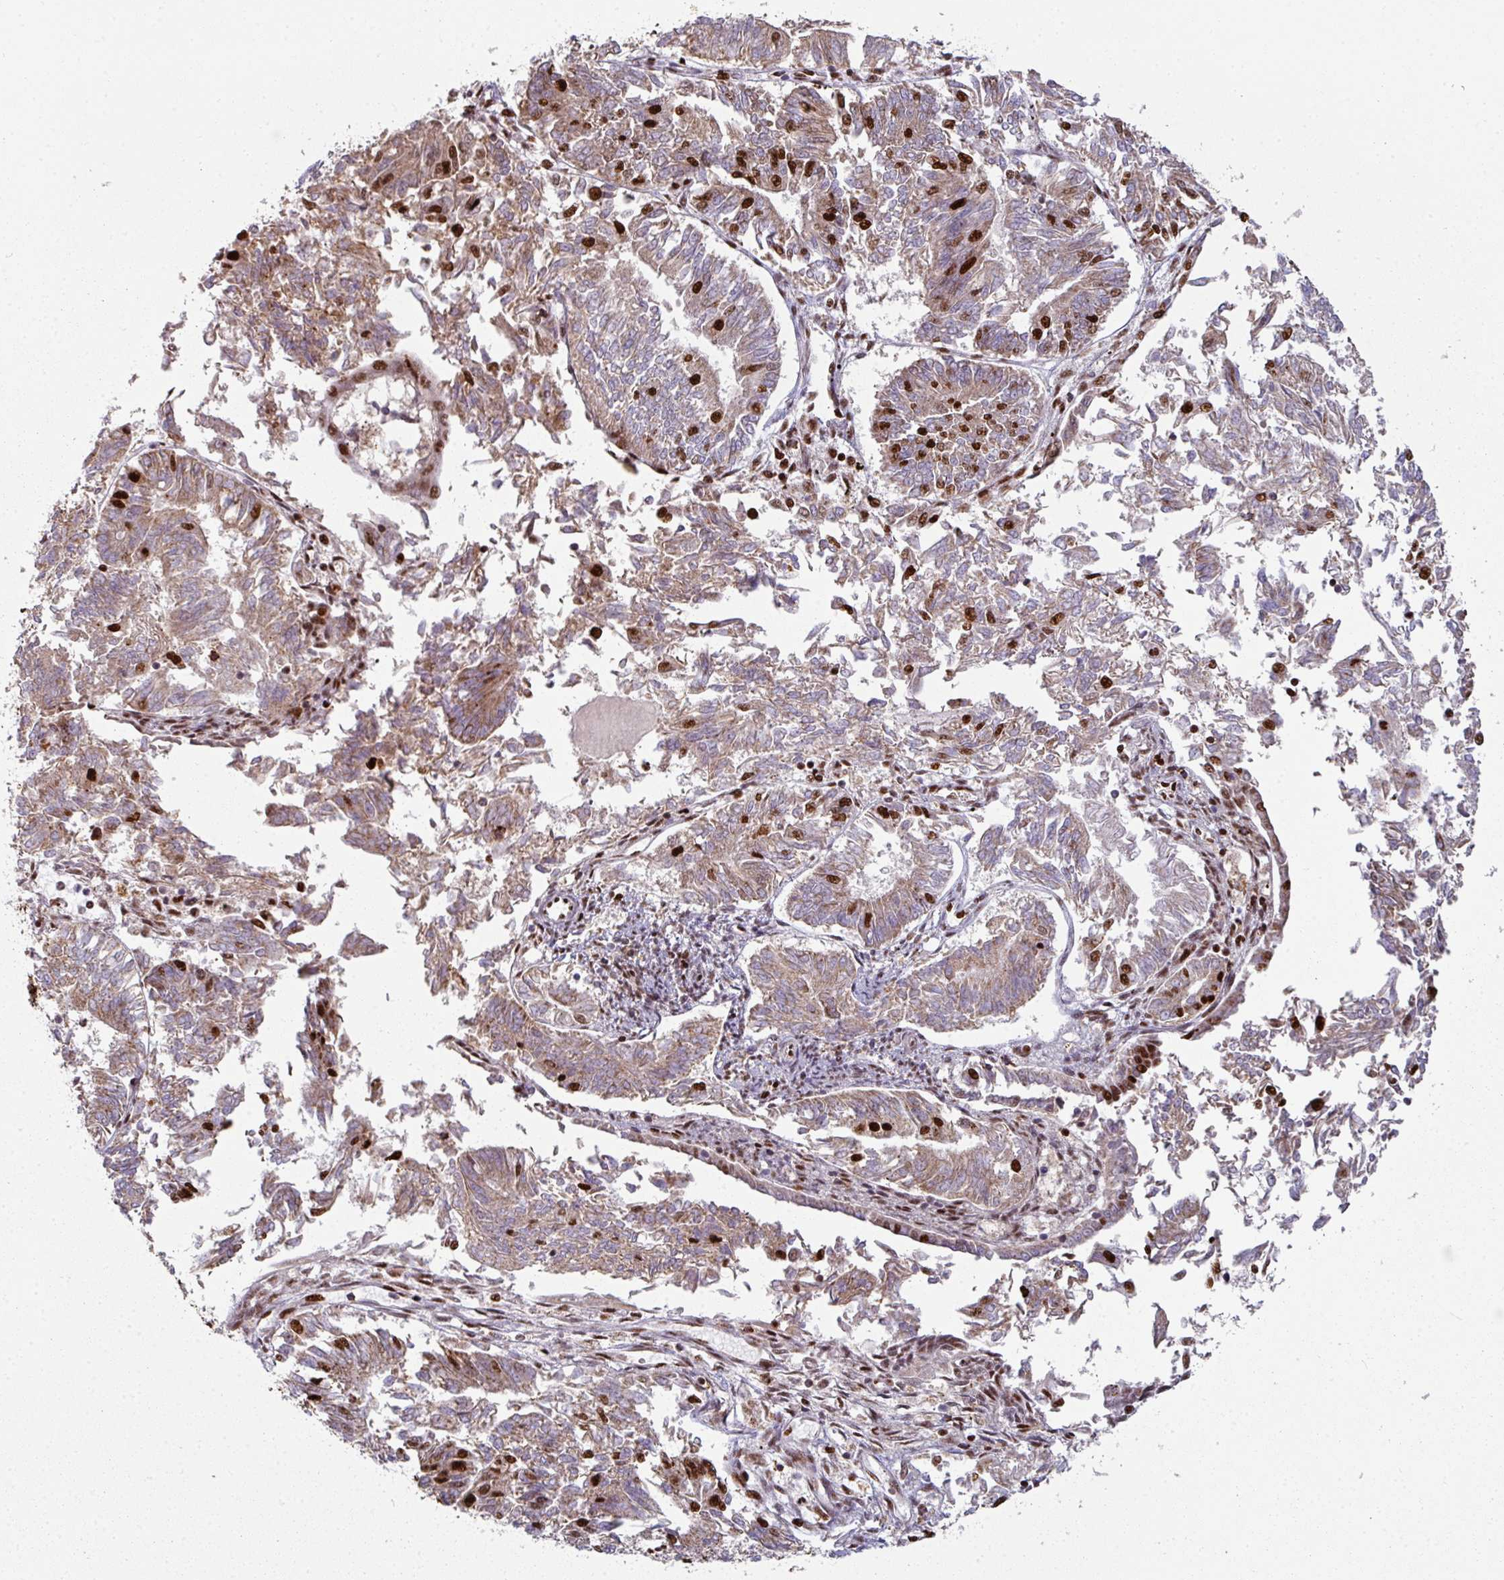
{"staining": {"intensity": "strong", "quantity": "<25%", "location": "nuclear"}, "tissue": "endometrial cancer", "cell_type": "Tumor cells", "image_type": "cancer", "snomed": [{"axis": "morphology", "description": "Adenocarcinoma, NOS"}, {"axis": "topography", "description": "Endometrium"}], "caption": "IHC of endometrial cancer (adenocarcinoma) displays medium levels of strong nuclear expression in about <25% of tumor cells.", "gene": "SIK3", "patient": {"sex": "female", "age": 58}}